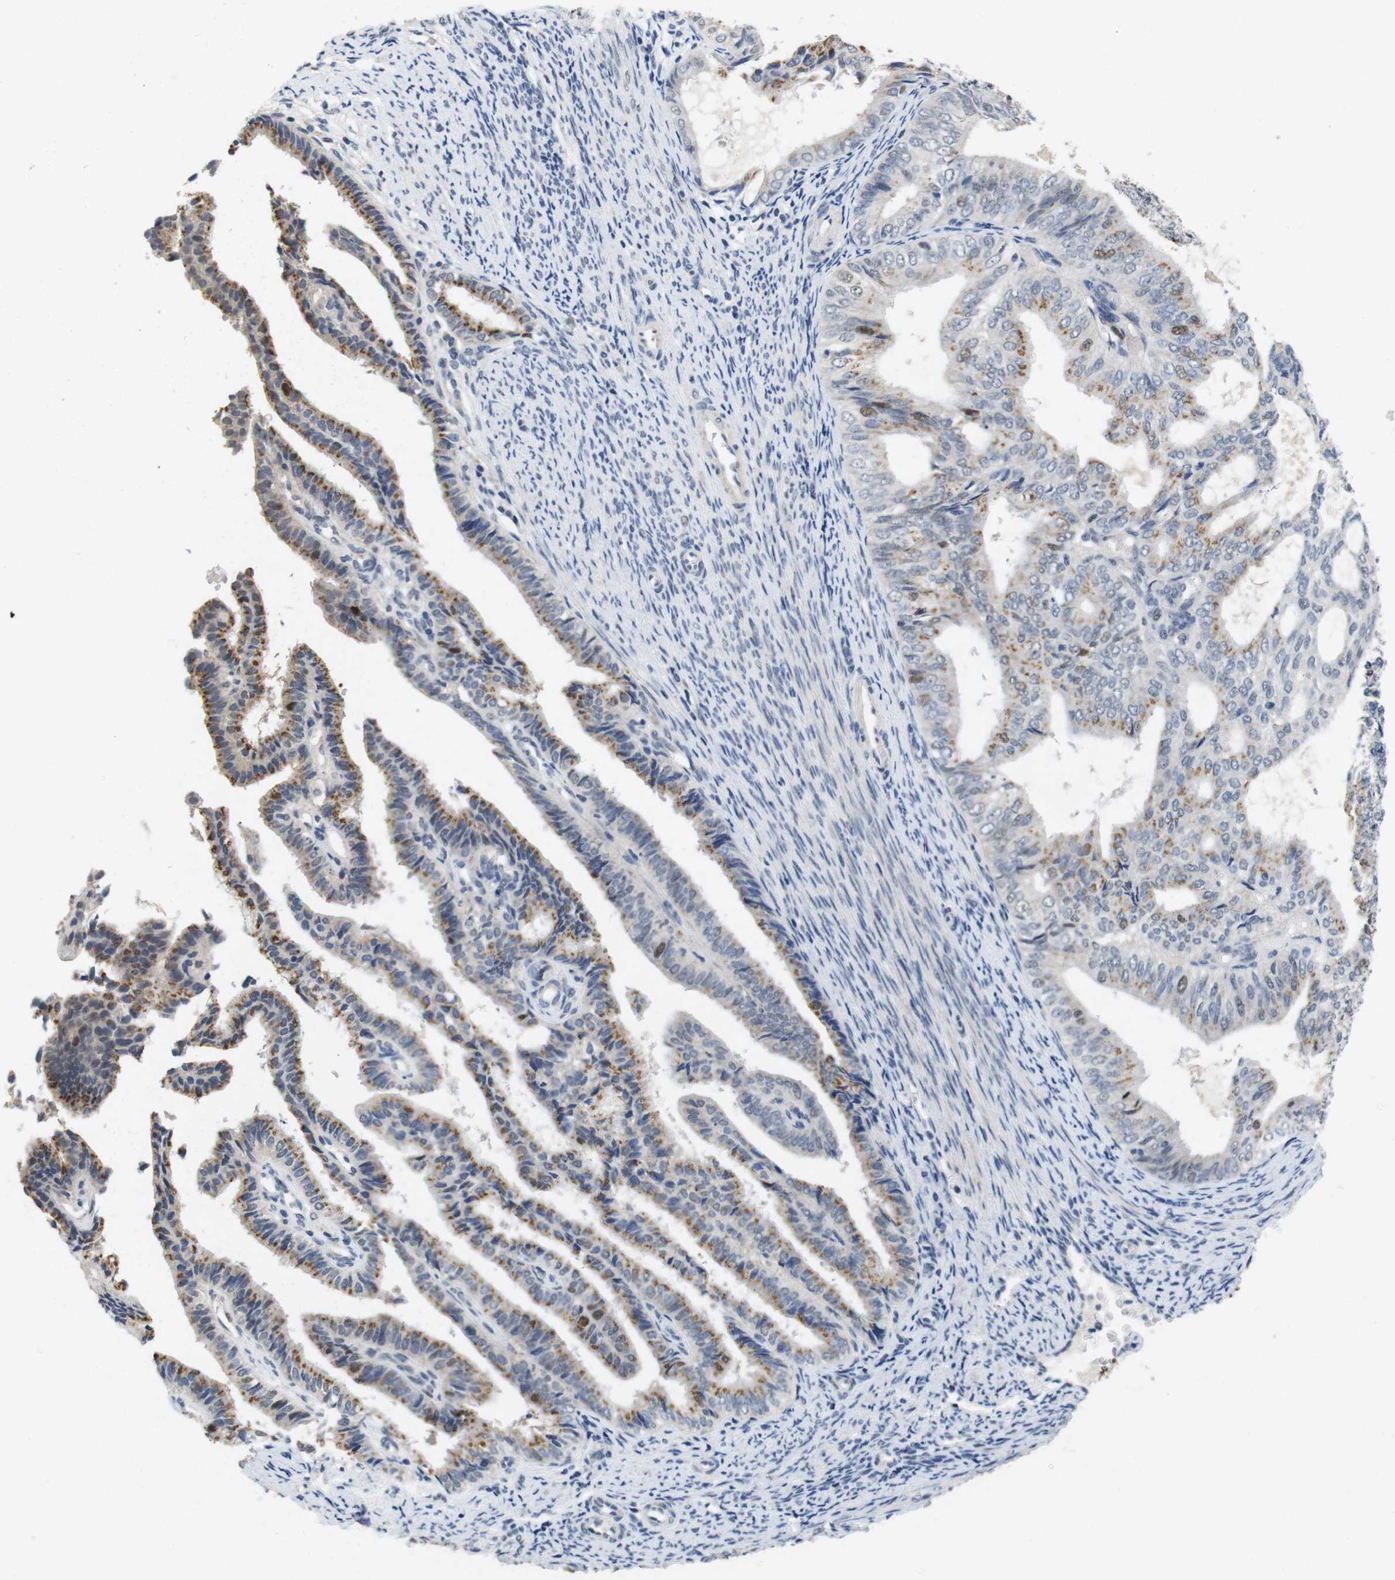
{"staining": {"intensity": "moderate", "quantity": "25%-75%", "location": "cytoplasmic/membranous"}, "tissue": "endometrial cancer", "cell_type": "Tumor cells", "image_type": "cancer", "snomed": [{"axis": "morphology", "description": "Adenocarcinoma, NOS"}, {"axis": "topography", "description": "Endometrium"}], "caption": "Protein expression analysis of adenocarcinoma (endometrial) reveals moderate cytoplasmic/membranous expression in approximately 25%-75% of tumor cells. (DAB (3,3'-diaminobenzidine) IHC, brown staining for protein, blue staining for nuclei).", "gene": "SKP2", "patient": {"sex": "female", "age": 58}}